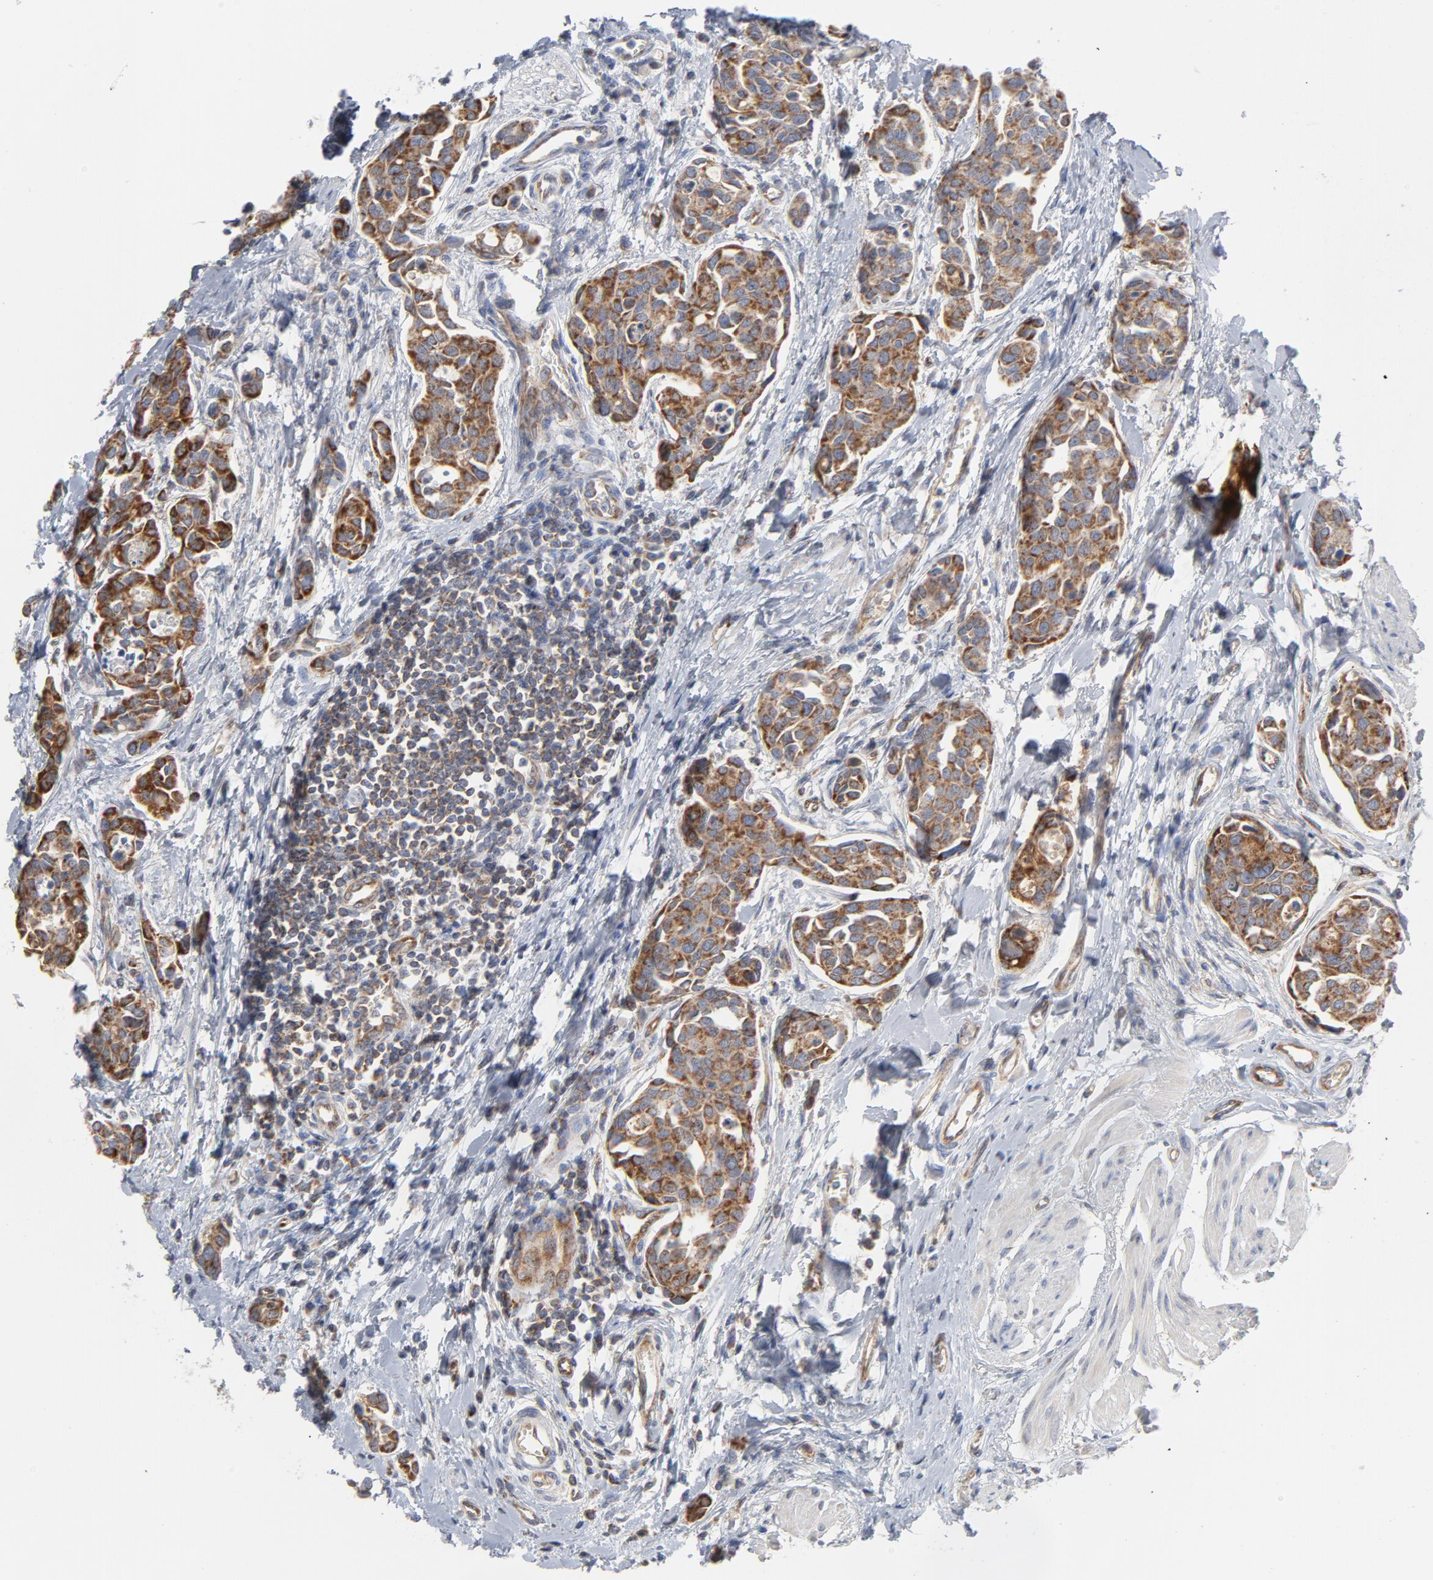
{"staining": {"intensity": "moderate", "quantity": ">75%", "location": "cytoplasmic/membranous"}, "tissue": "urothelial cancer", "cell_type": "Tumor cells", "image_type": "cancer", "snomed": [{"axis": "morphology", "description": "Urothelial carcinoma, High grade"}, {"axis": "topography", "description": "Urinary bladder"}], "caption": "Immunohistochemical staining of human urothelial carcinoma (high-grade) shows moderate cytoplasmic/membranous protein positivity in about >75% of tumor cells.", "gene": "OXA1L", "patient": {"sex": "male", "age": 78}}